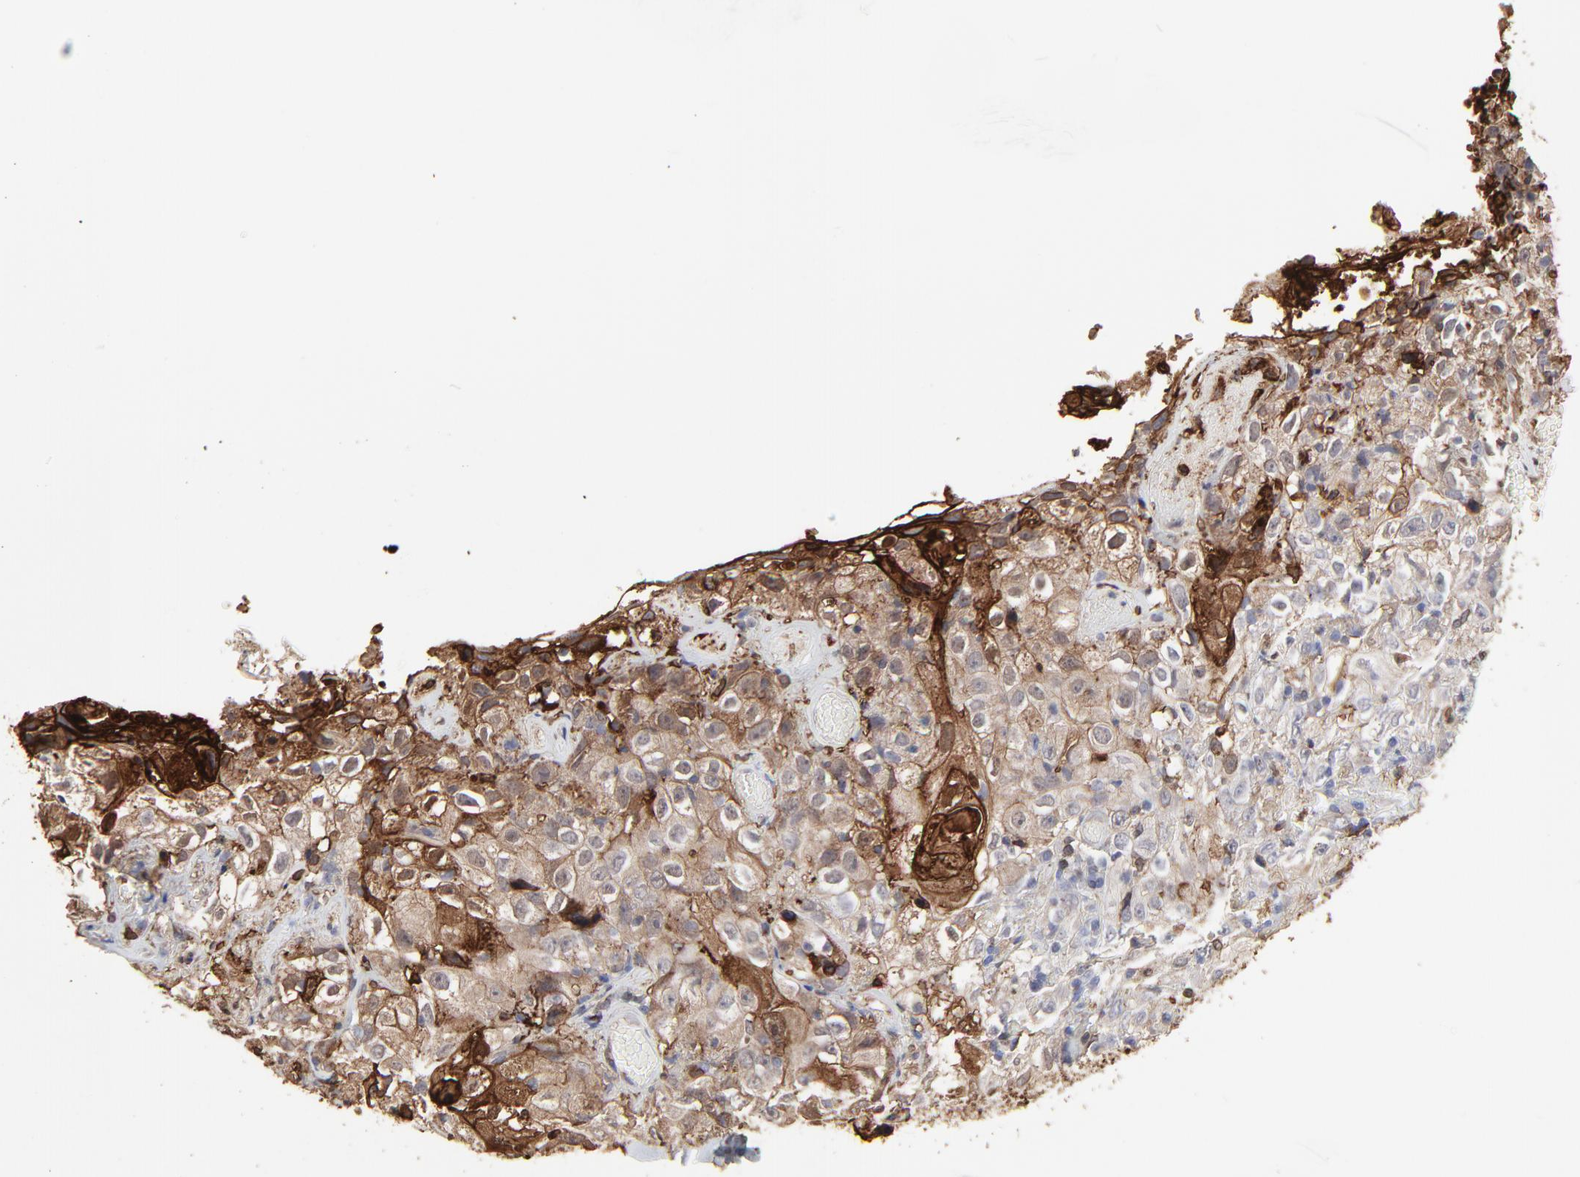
{"staining": {"intensity": "strong", "quantity": "<25%", "location": "cytoplasmic/membranous"}, "tissue": "skin cancer", "cell_type": "Tumor cells", "image_type": "cancer", "snomed": [{"axis": "morphology", "description": "Squamous cell carcinoma, NOS"}, {"axis": "topography", "description": "Skin"}], "caption": "There is medium levels of strong cytoplasmic/membranous positivity in tumor cells of squamous cell carcinoma (skin), as demonstrated by immunohistochemical staining (brown color).", "gene": "SLC6A14", "patient": {"sex": "male", "age": 65}}